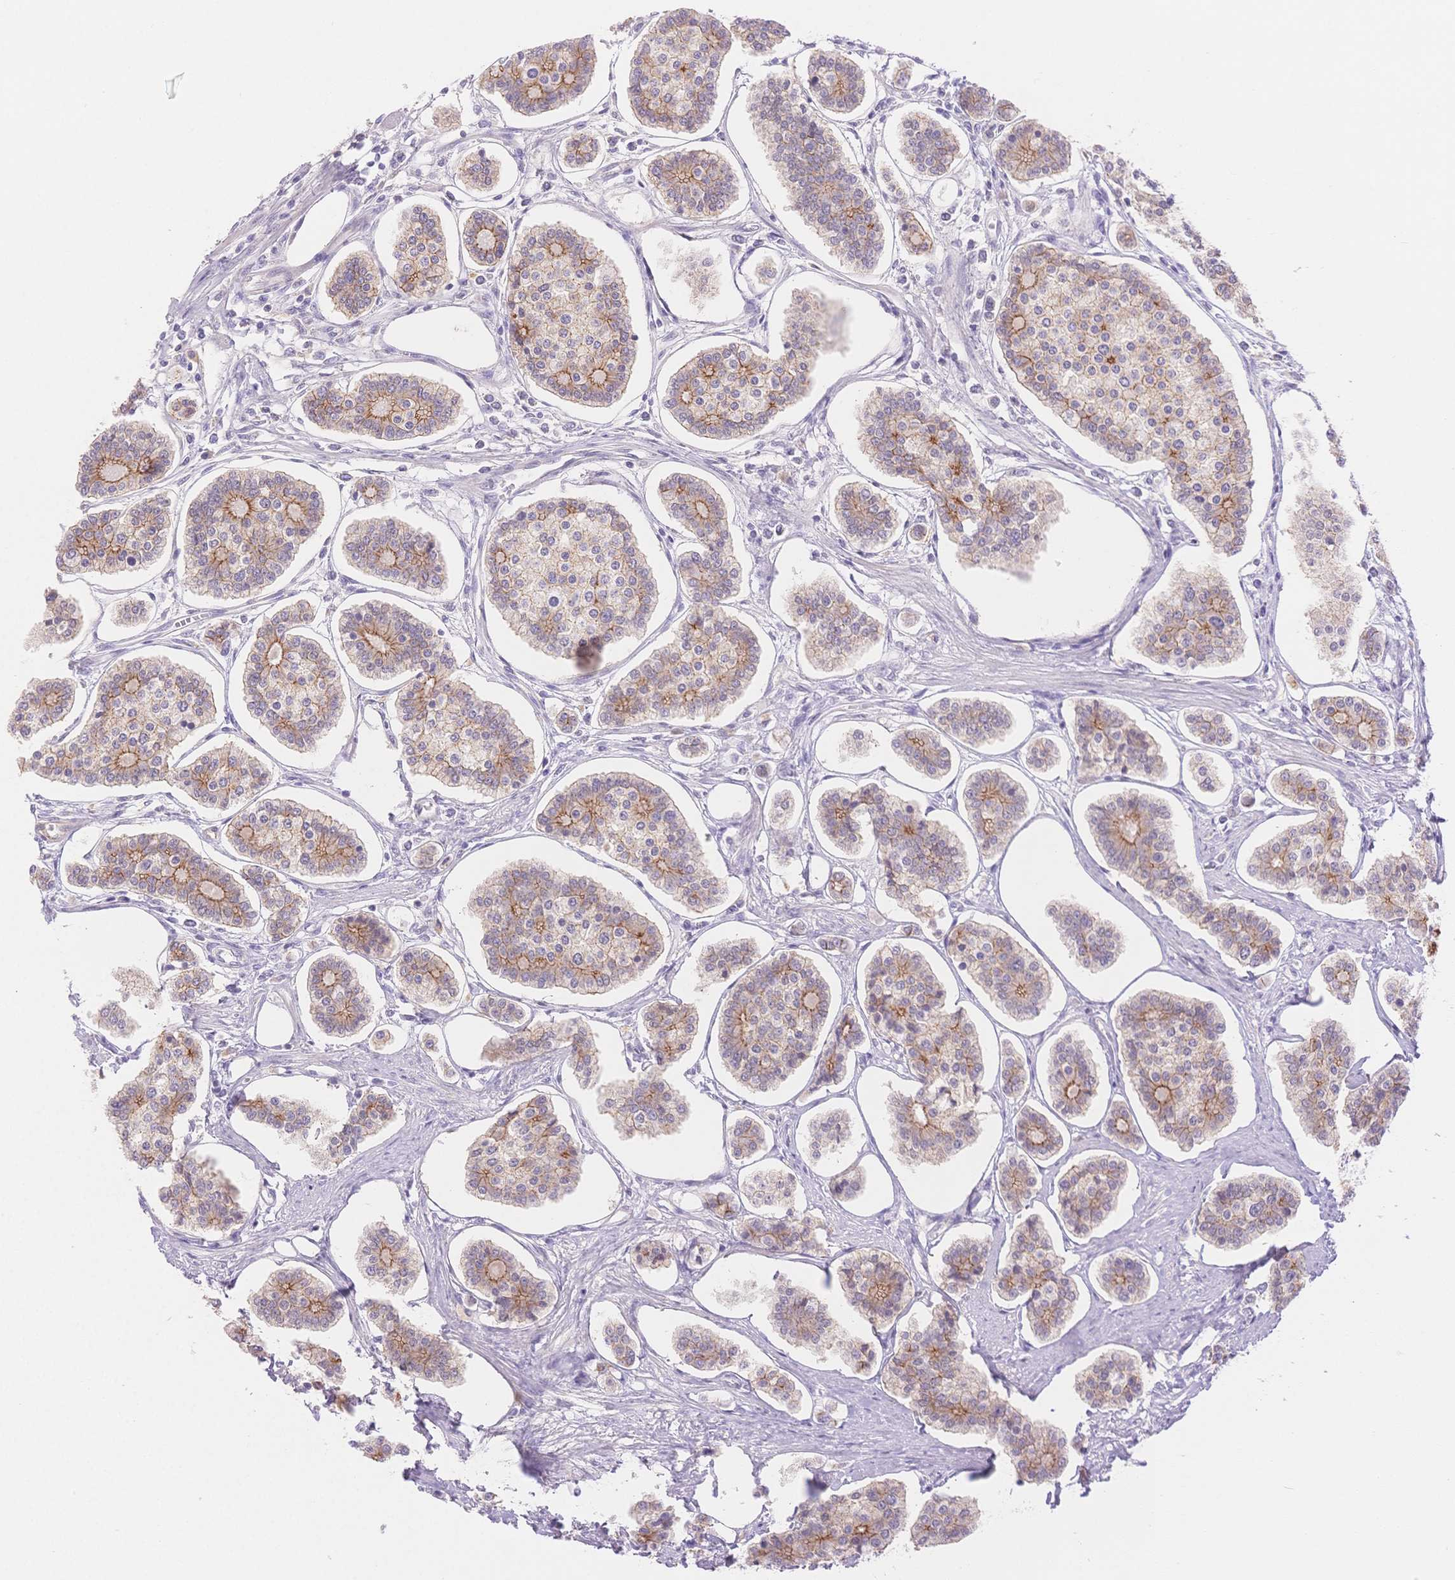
{"staining": {"intensity": "moderate", "quantity": "<25%", "location": "cytoplasmic/membranous"}, "tissue": "carcinoid", "cell_type": "Tumor cells", "image_type": "cancer", "snomed": [{"axis": "morphology", "description": "Carcinoid, malignant, NOS"}, {"axis": "topography", "description": "Small intestine"}], "caption": "Malignant carcinoid was stained to show a protein in brown. There is low levels of moderate cytoplasmic/membranous staining in about <25% of tumor cells. (Brightfield microscopy of DAB IHC at high magnification).", "gene": "WDR54", "patient": {"sex": "female", "age": 65}}